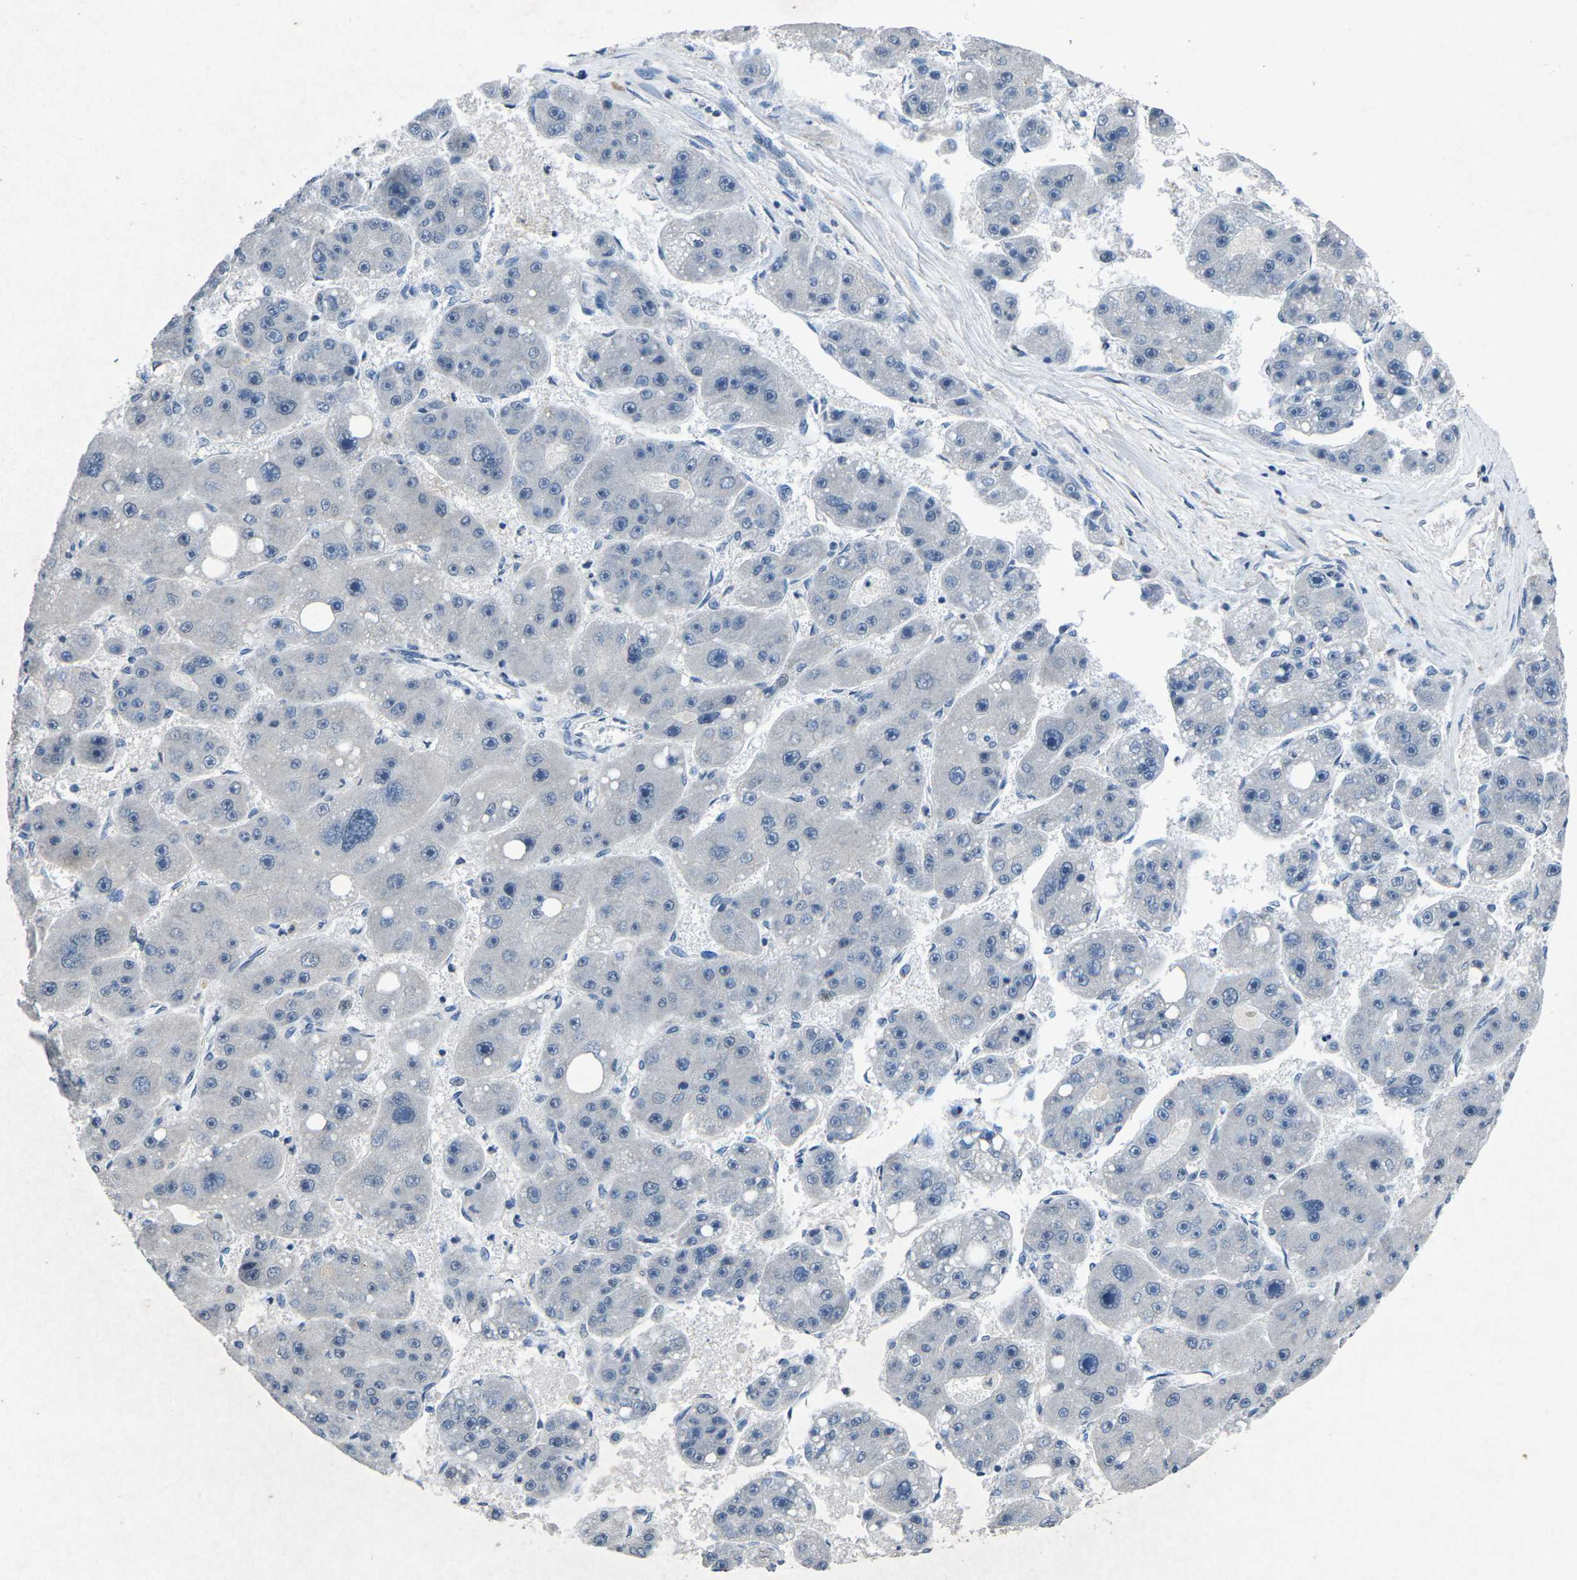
{"staining": {"intensity": "negative", "quantity": "none", "location": "none"}, "tissue": "liver cancer", "cell_type": "Tumor cells", "image_type": "cancer", "snomed": [{"axis": "morphology", "description": "Carcinoma, Hepatocellular, NOS"}, {"axis": "topography", "description": "Liver"}], "caption": "Immunohistochemistry (IHC) histopathology image of neoplastic tissue: liver cancer (hepatocellular carcinoma) stained with DAB demonstrates no significant protein staining in tumor cells.", "gene": "PLG", "patient": {"sex": "female", "age": 61}}